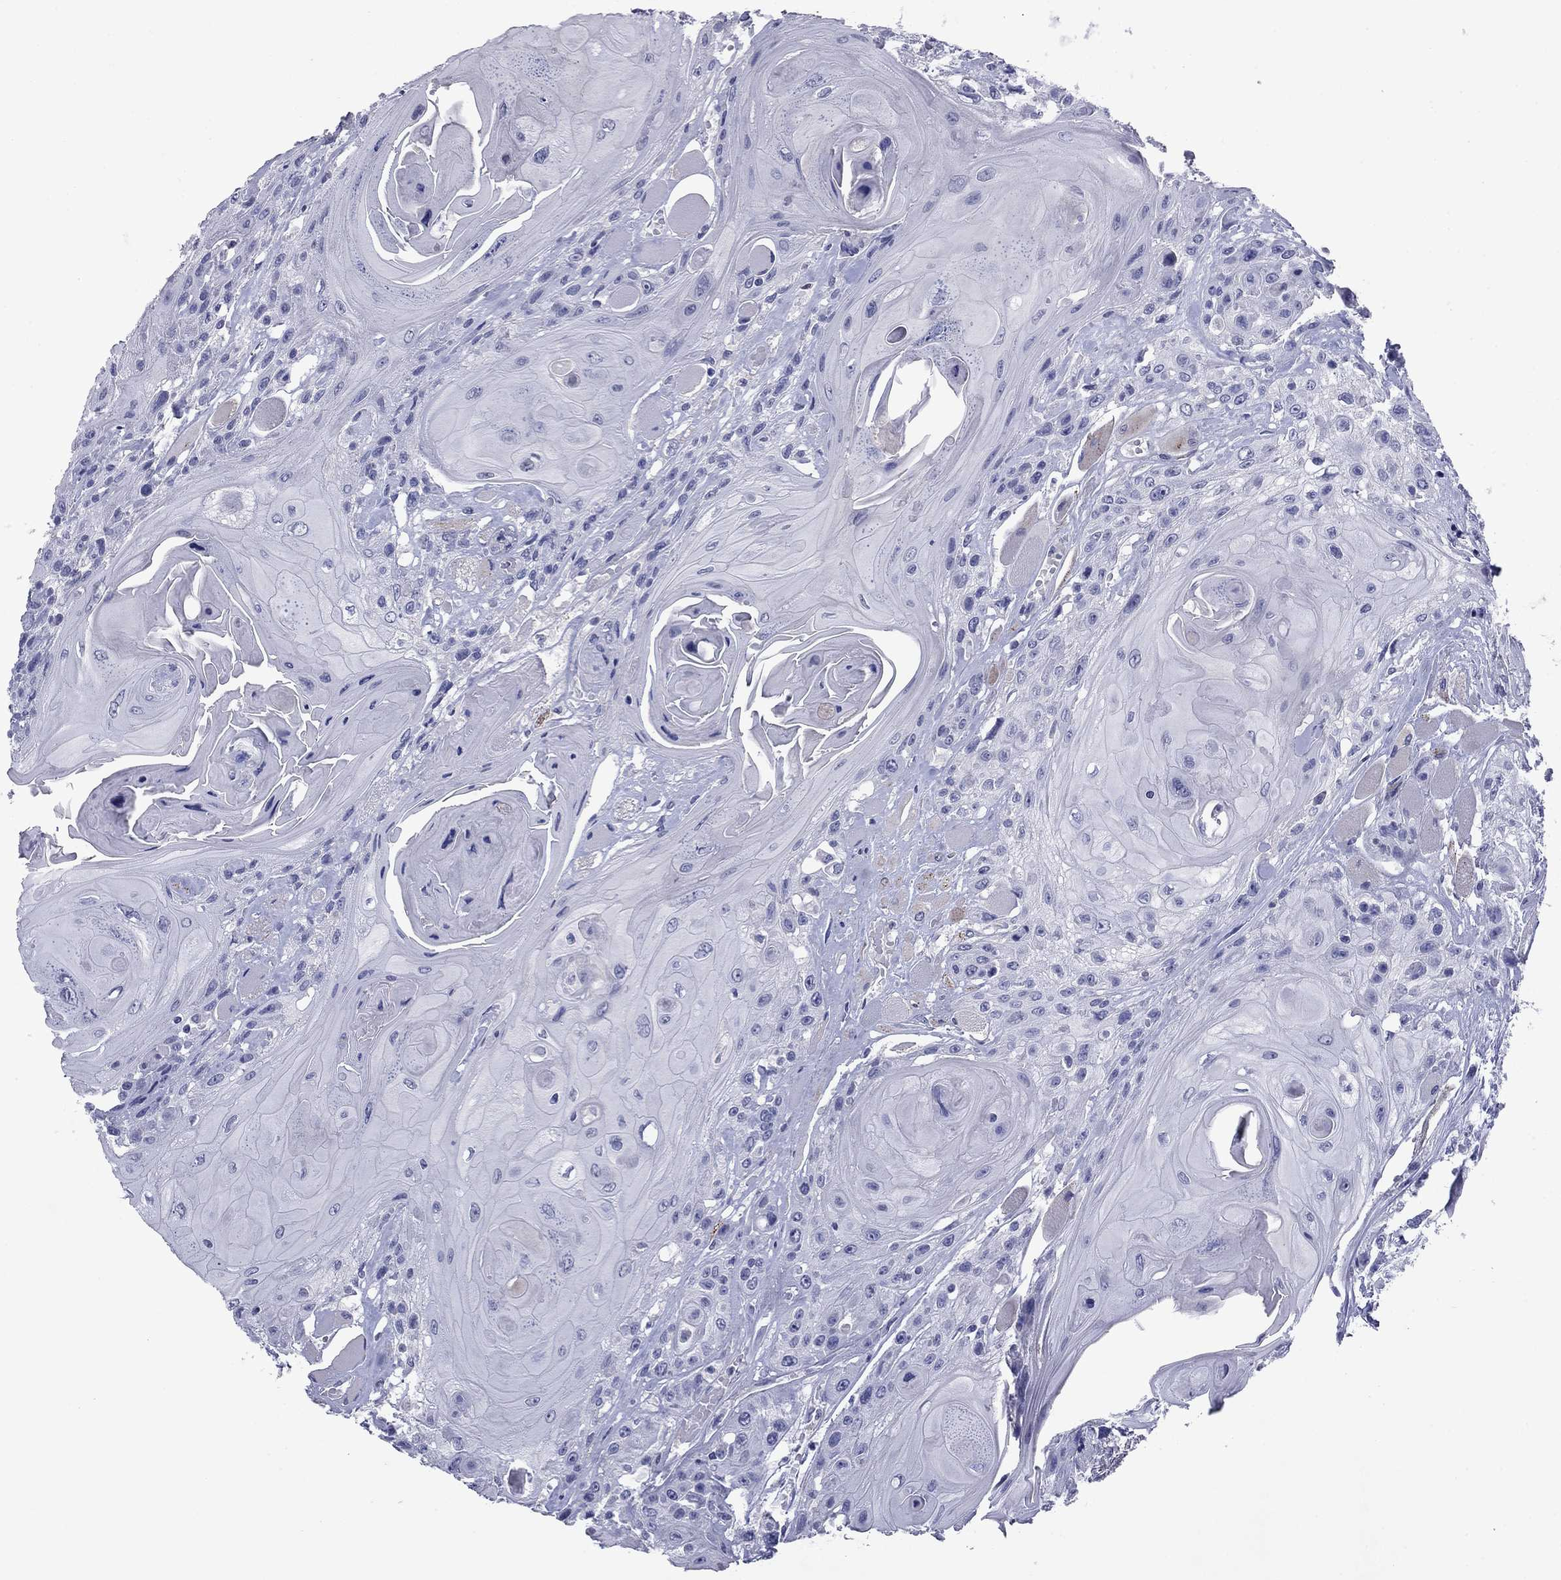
{"staining": {"intensity": "negative", "quantity": "none", "location": "none"}, "tissue": "head and neck cancer", "cell_type": "Tumor cells", "image_type": "cancer", "snomed": [{"axis": "morphology", "description": "Squamous cell carcinoma, NOS"}, {"axis": "topography", "description": "Head-Neck"}], "caption": "An image of human head and neck cancer (squamous cell carcinoma) is negative for staining in tumor cells. The staining is performed using DAB brown chromogen with nuclei counter-stained in using hematoxylin.", "gene": "CFAP119", "patient": {"sex": "female", "age": 59}}